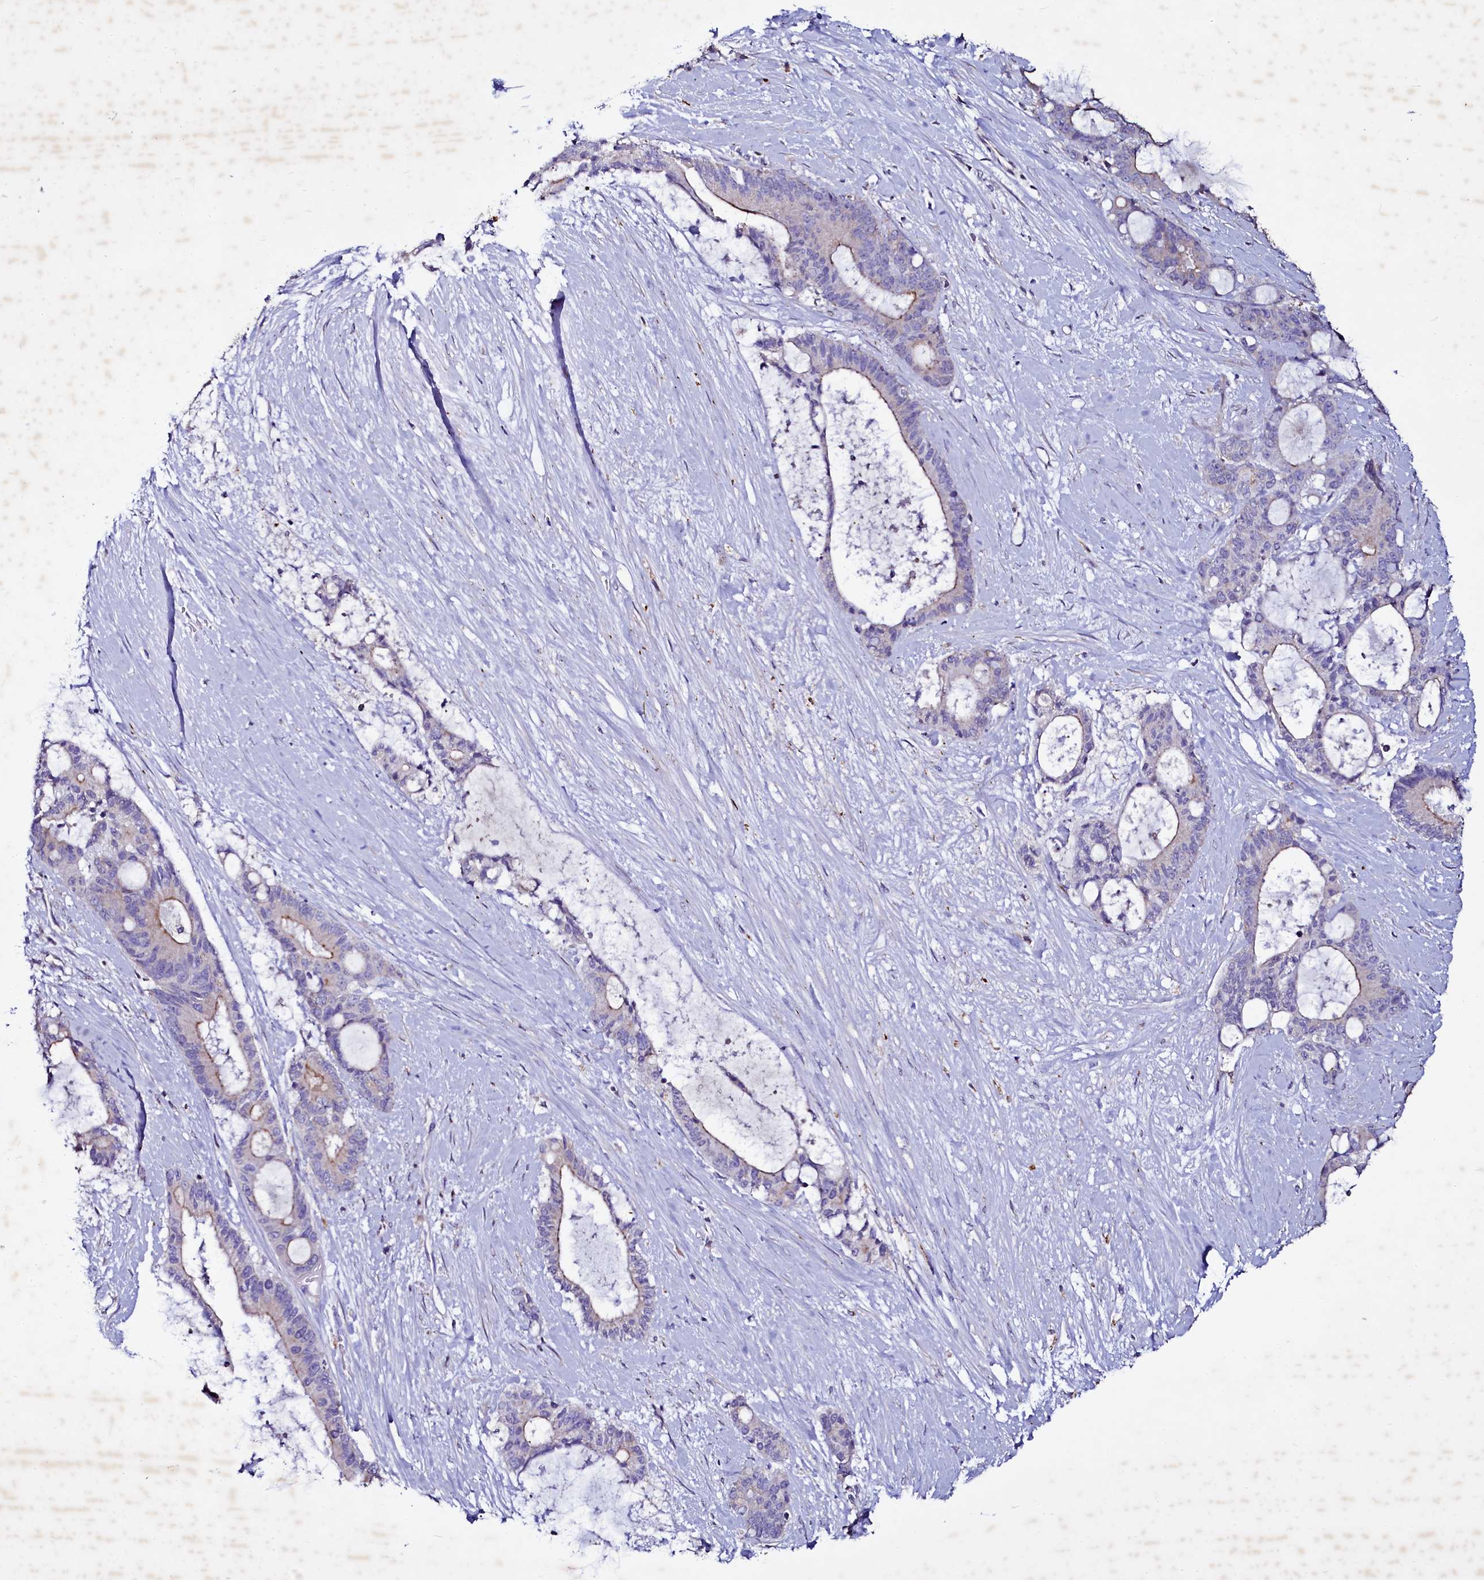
{"staining": {"intensity": "negative", "quantity": "none", "location": "none"}, "tissue": "liver cancer", "cell_type": "Tumor cells", "image_type": "cancer", "snomed": [{"axis": "morphology", "description": "Normal tissue, NOS"}, {"axis": "morphology", "description": "Cholangiocarcinoma"}, {"axis": "topography", "description": "Liver"}, {"axis": "topography", "description": "Peripheral nerve tissue"}], "caption": "This is a histopathology image of immunohistochemistry (IHC) staining of cholangiocarcinoma (liver), which shows no positivity in tumor cells.", "gene": "SELENOT", "patient": {"sex": "female", "age": 73}}